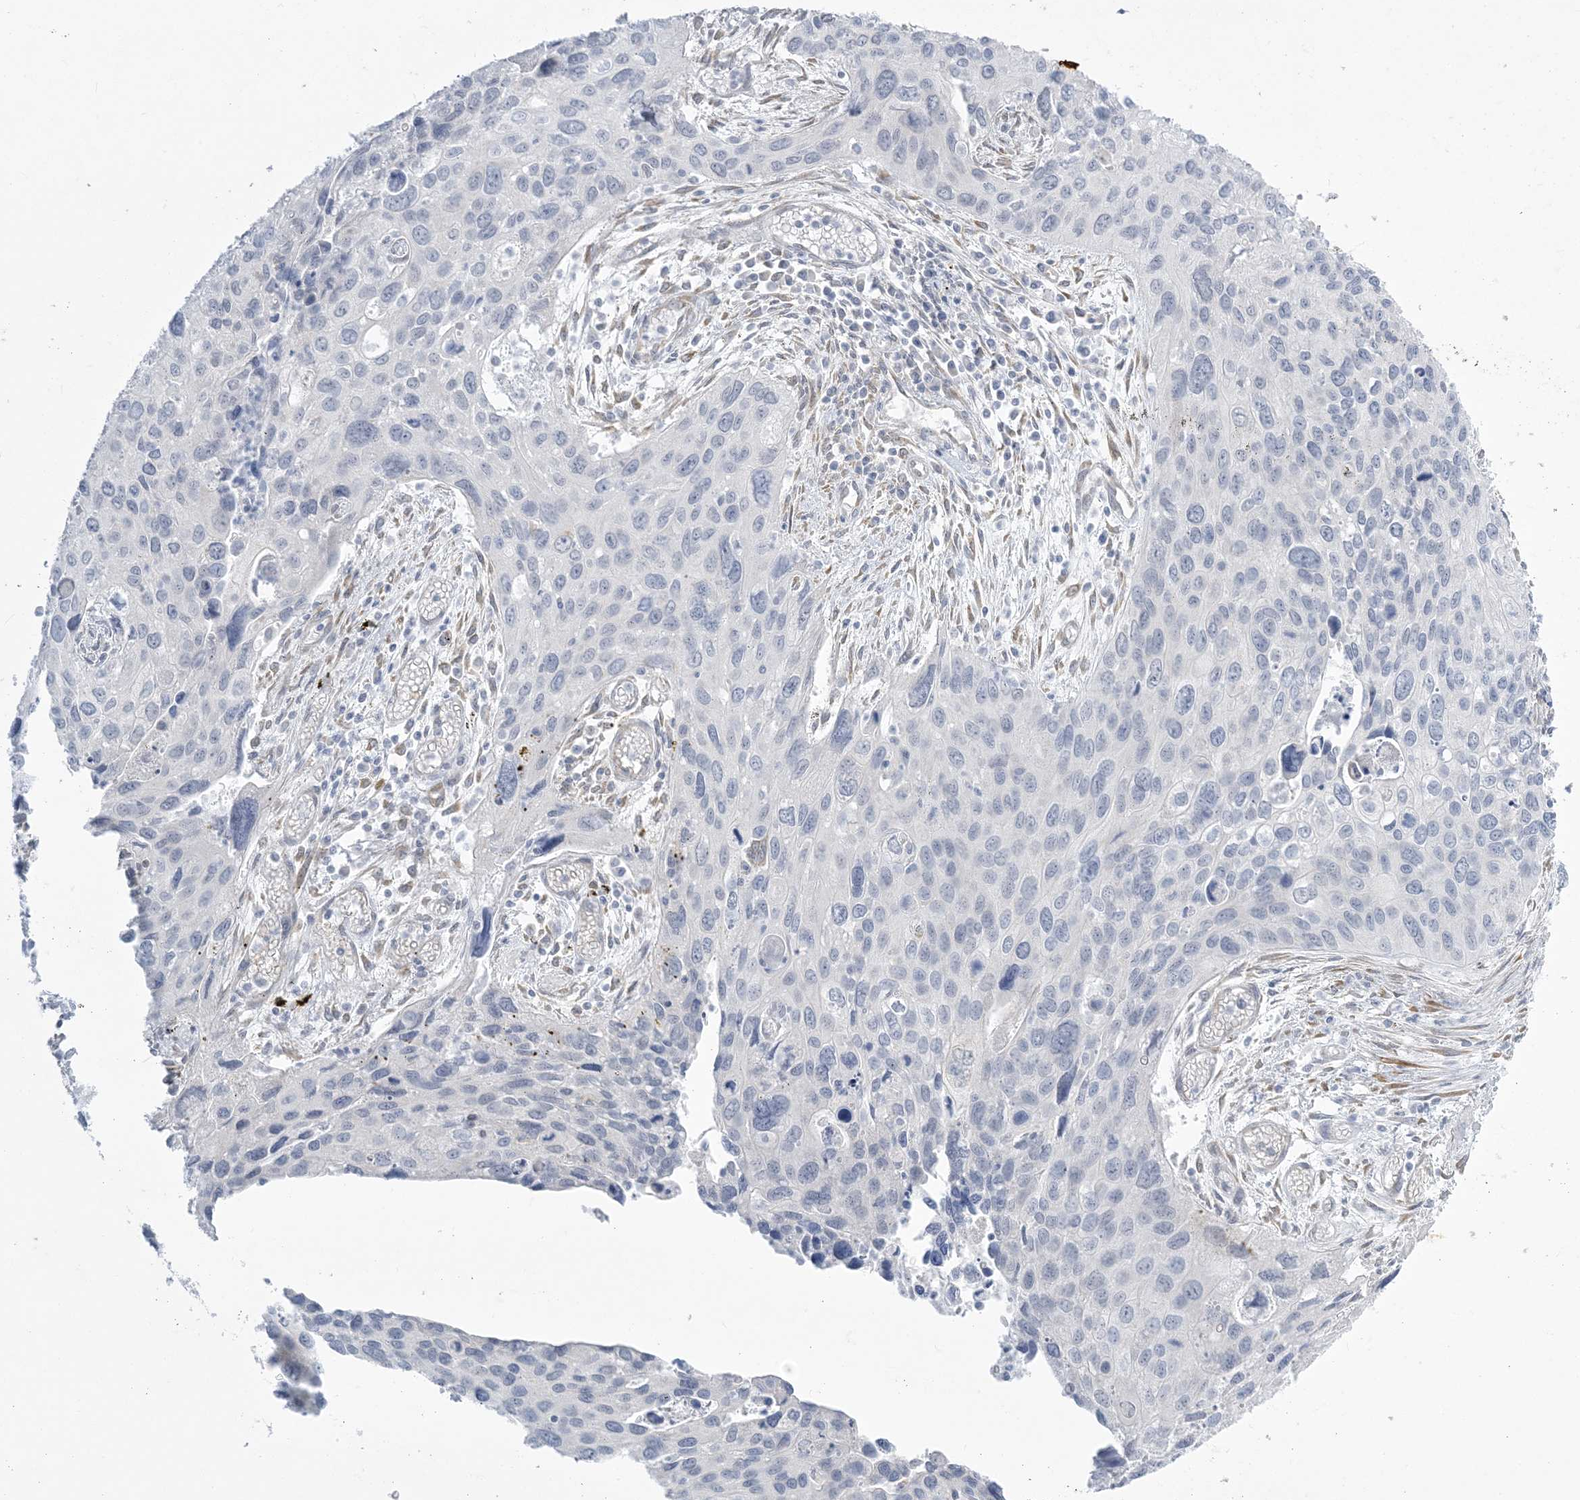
{"staining": {"intensity": "negative", "quantity": "none", "location": "none"}, "tissue": "cervical cancer", "cell_type": "Tumor cells", "image_type": "cancer", "snomed": [{"axis": "morphology", "description": "Squamous cell carcinoma, NOS"}, {"axis": "topography", "description": "Cervix"}], "caption": "A high-resolution micrograph shows IHC staining of squamous cell carcinoma (cervical), which displays no significant expression in tumor cells.", "gene": "ZC3H6", "patient": {"sex": "female", "age": 55}}